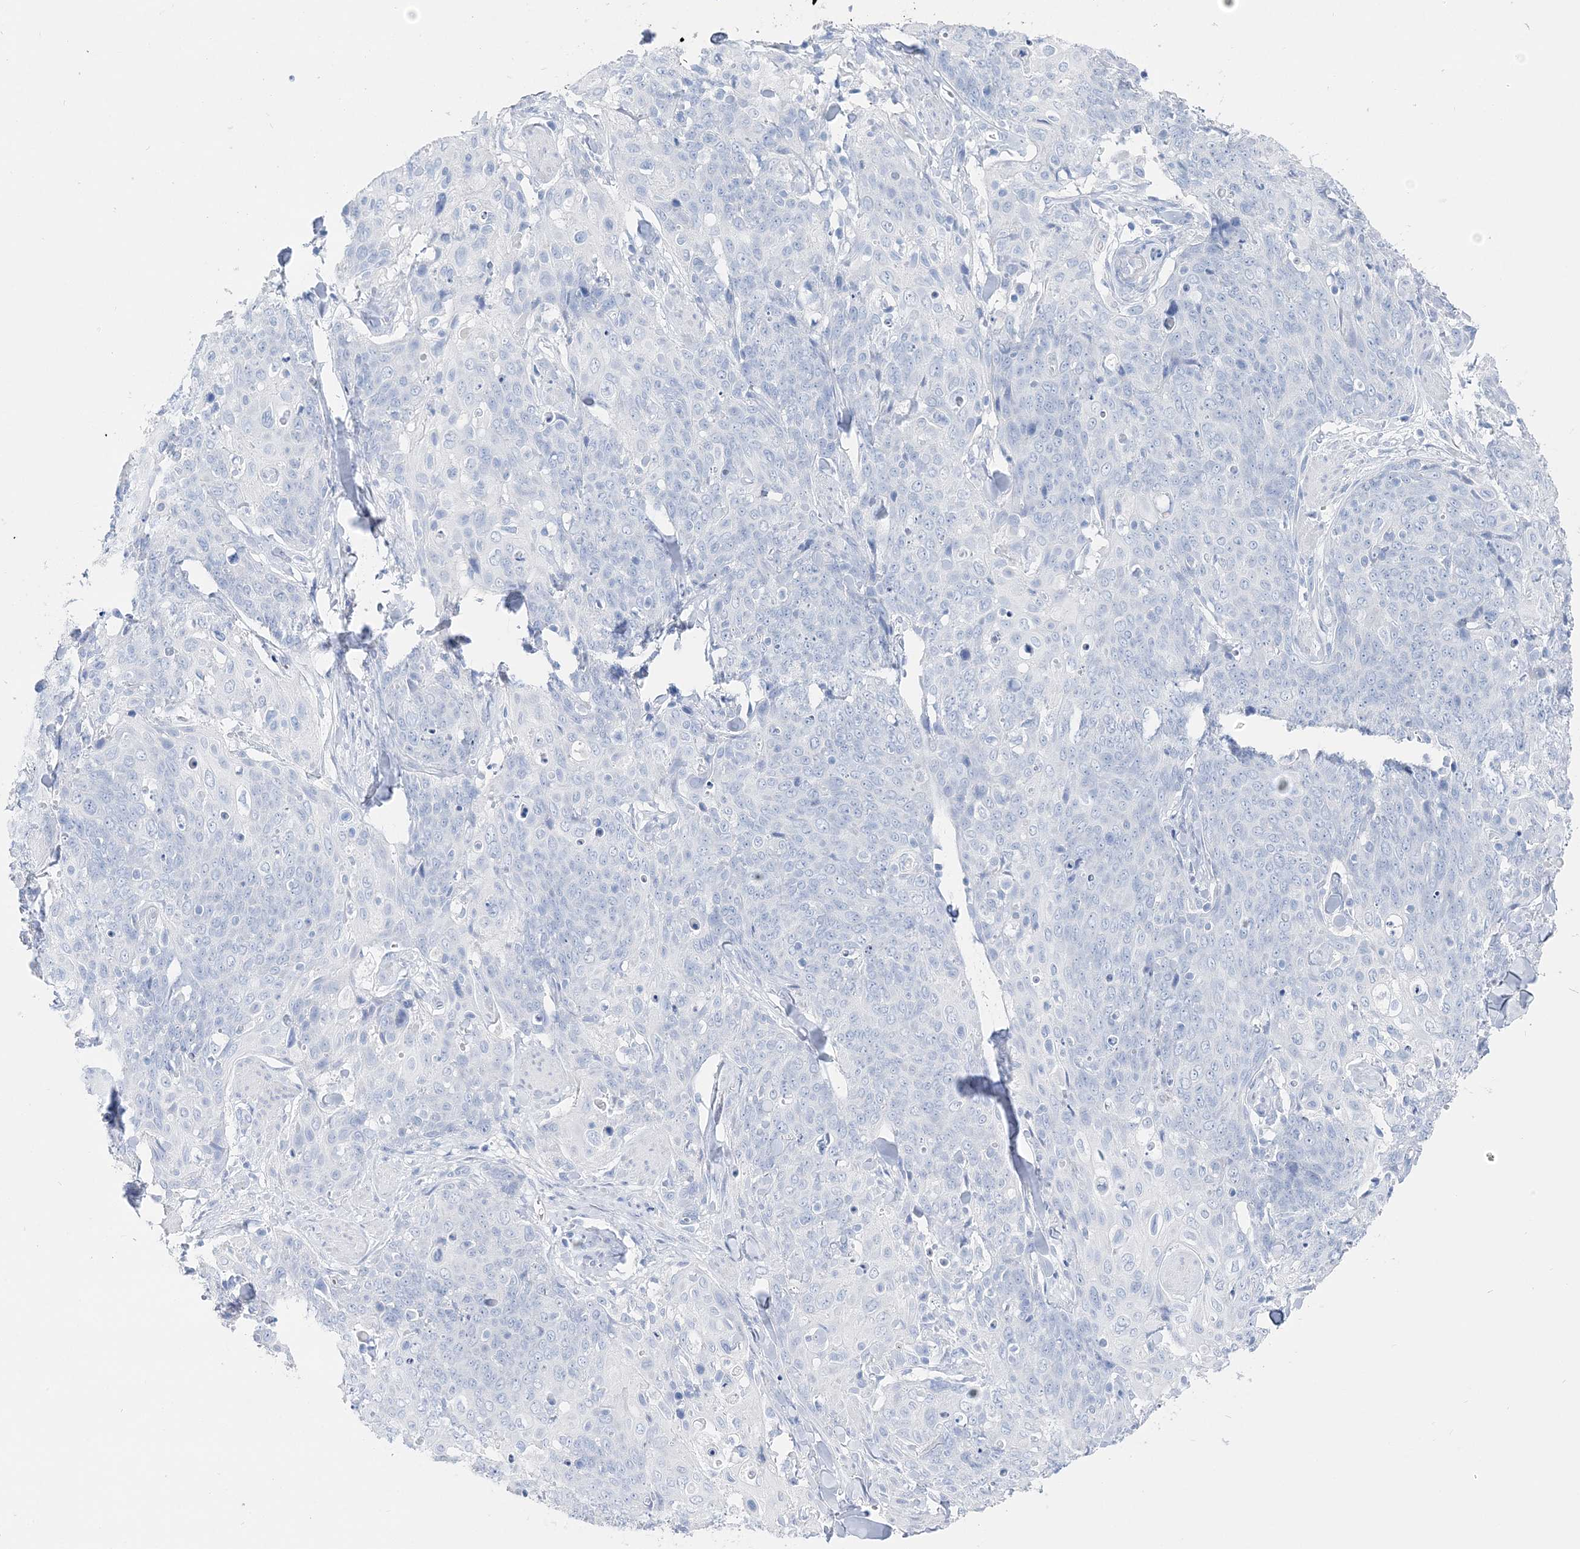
{"staining": {"intensity": "negative", "quantity": "none", "location": "none"}, "tissue": "skin cancer", "cell_type": "Tumor cells", "image_type": "cancer", "snomed": [{"axis": "morphology", "description": "Squamous cell carcinoma, NOS"}, {"axis": "topography", "description": "Skin"}, {"axis": "topography", "description": "Vulva"}], "caption": "The micrograph displays no staining of tumor cells in squamous cell carcinoma (skin).", "gene": "TSPYL6", "patient": {"sex": "female", "age": 85}}